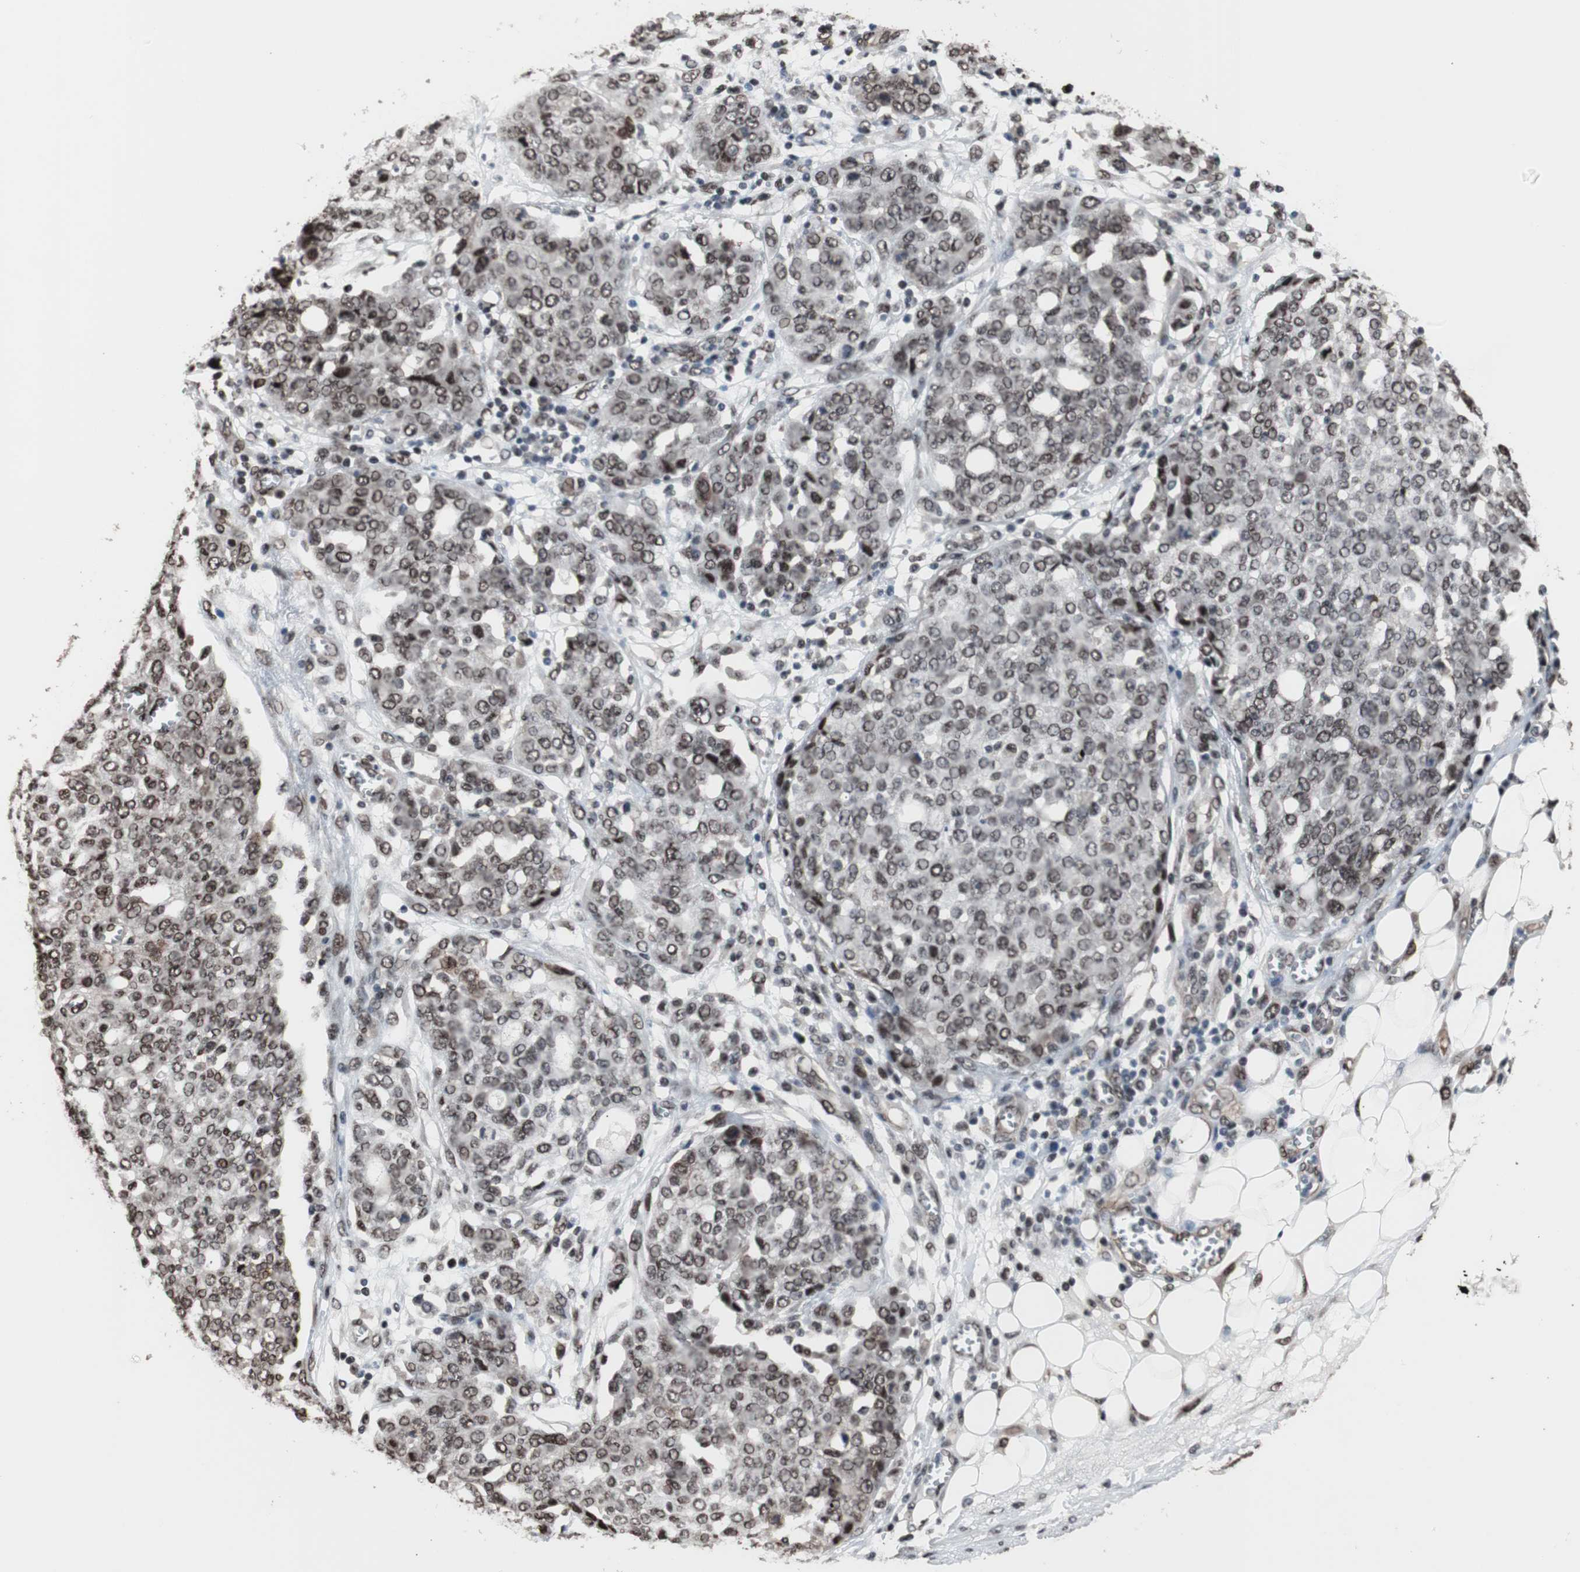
{"staining": {"intensity": "moderate", "quantity": "25%-75%", "location": "nuclear"}, "tissue": "ovarian cancer", "cell_type": "Tumor cells", "image_type": "cancer", "snomed": [{"axis": "morphology", "description": "Cystadenocarcinoma, serous, NOS"}, {"axis": "topography", "description": "Soft tissue"}, {"axis": "topography", "description": "Ovary"}], "caption": "Immunohistochemistry (IHC) (DAB (3,3'-diaminobenzidine)) staining of human ovarian cancer reveals moderate nuclear protein expression in about 25%-75% of tumor cells.", "gene": "POGZ", "patient": {"sex": "female", "age": 57}}